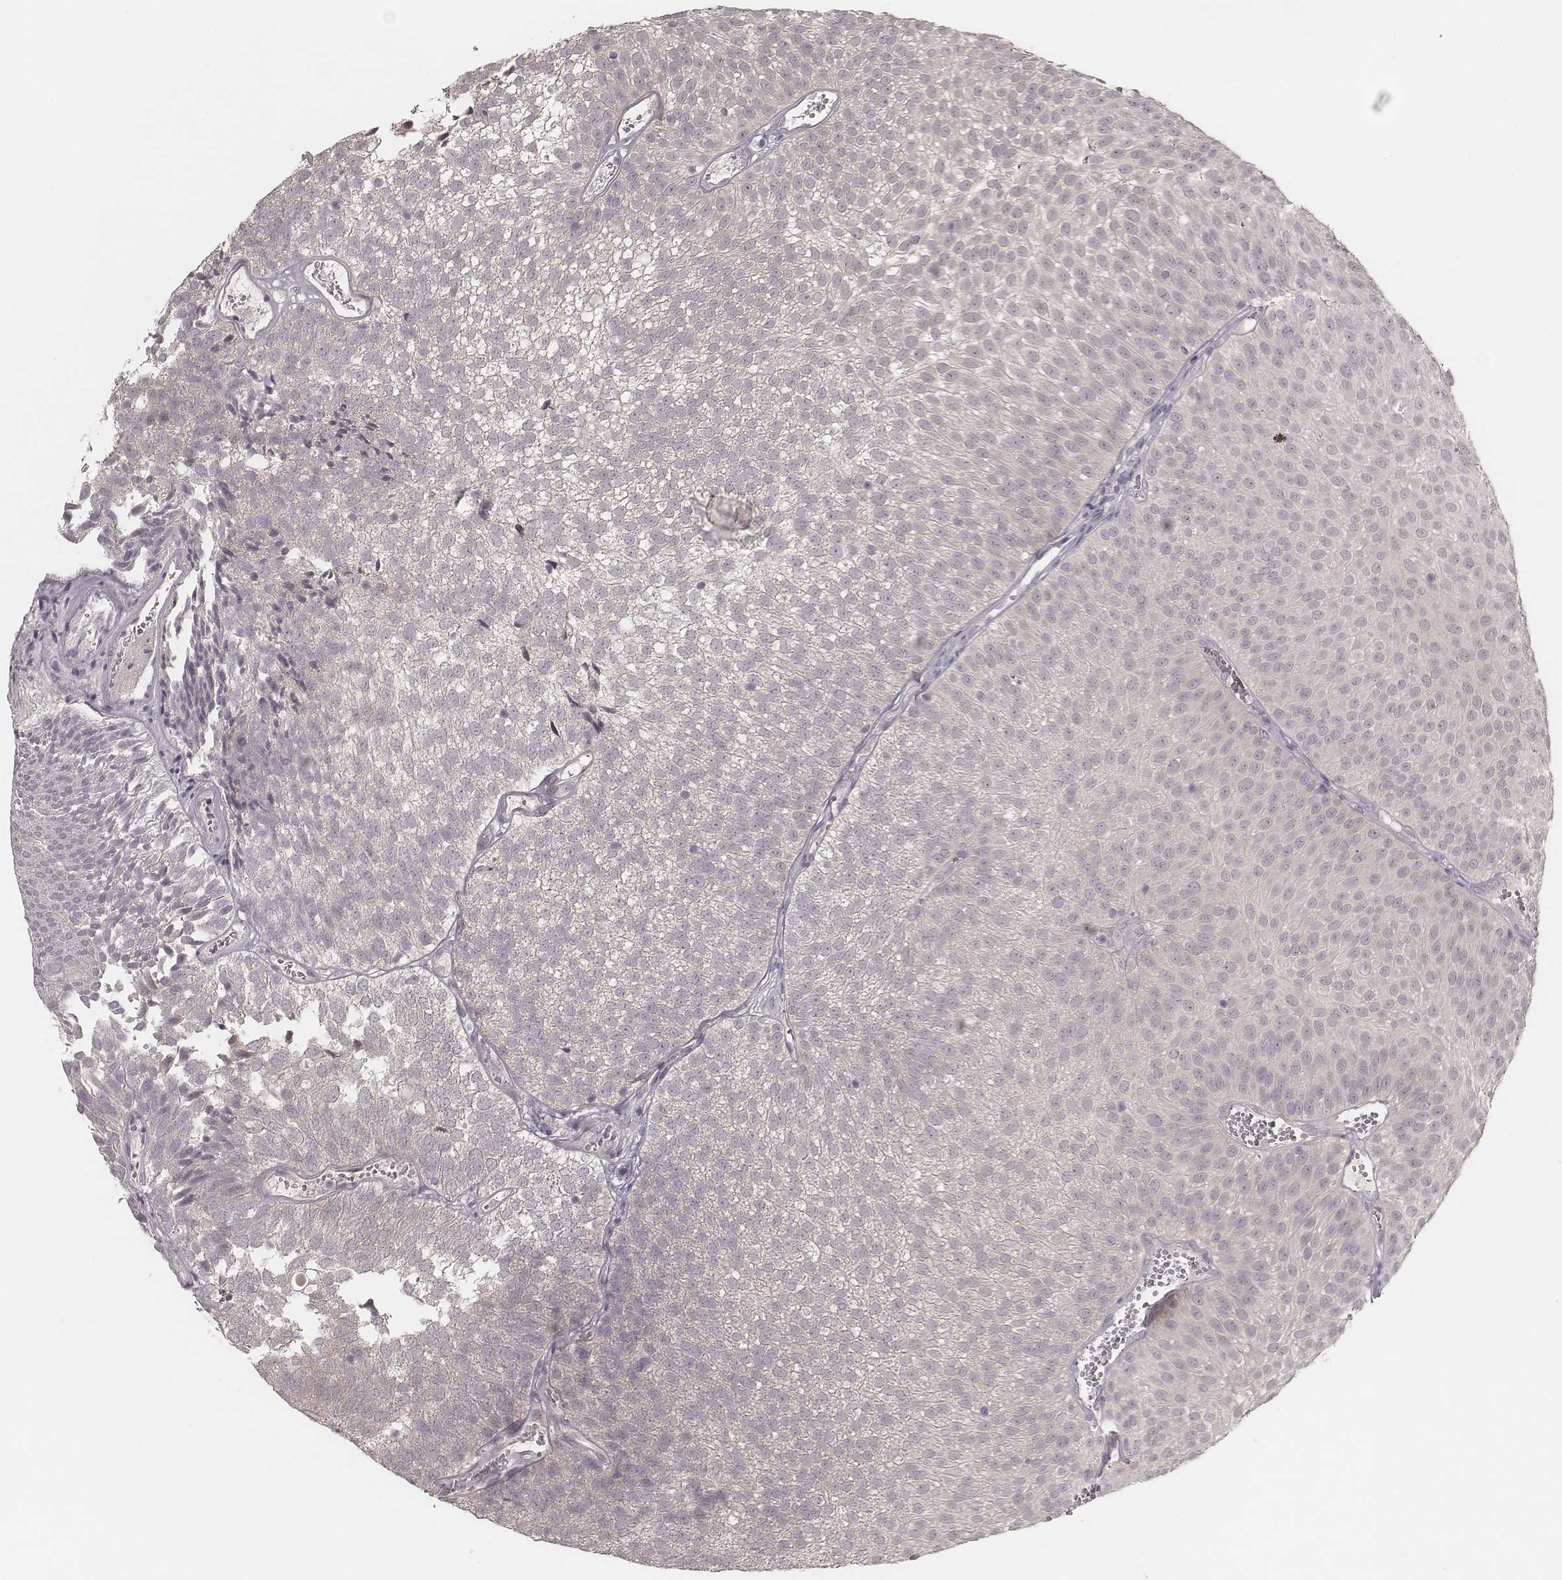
{"staining": {"intensity": "negative", "quantity": "none", "location": "none"}, "tissue": "urothelial cancer", "cell_type": "Tumor cells", "image_type": "cancer", "snomed": [{"axis": "morphology", "description": "Urothelial carcinoma, Low grade"}, {"axis": "topography", "description": "Urinary bladder"}], "caption": "Tumor cells show no significant expression in urothelial cancer.", "gene": "FAM13B", "patient": {"sex": "male", "age": 52}}